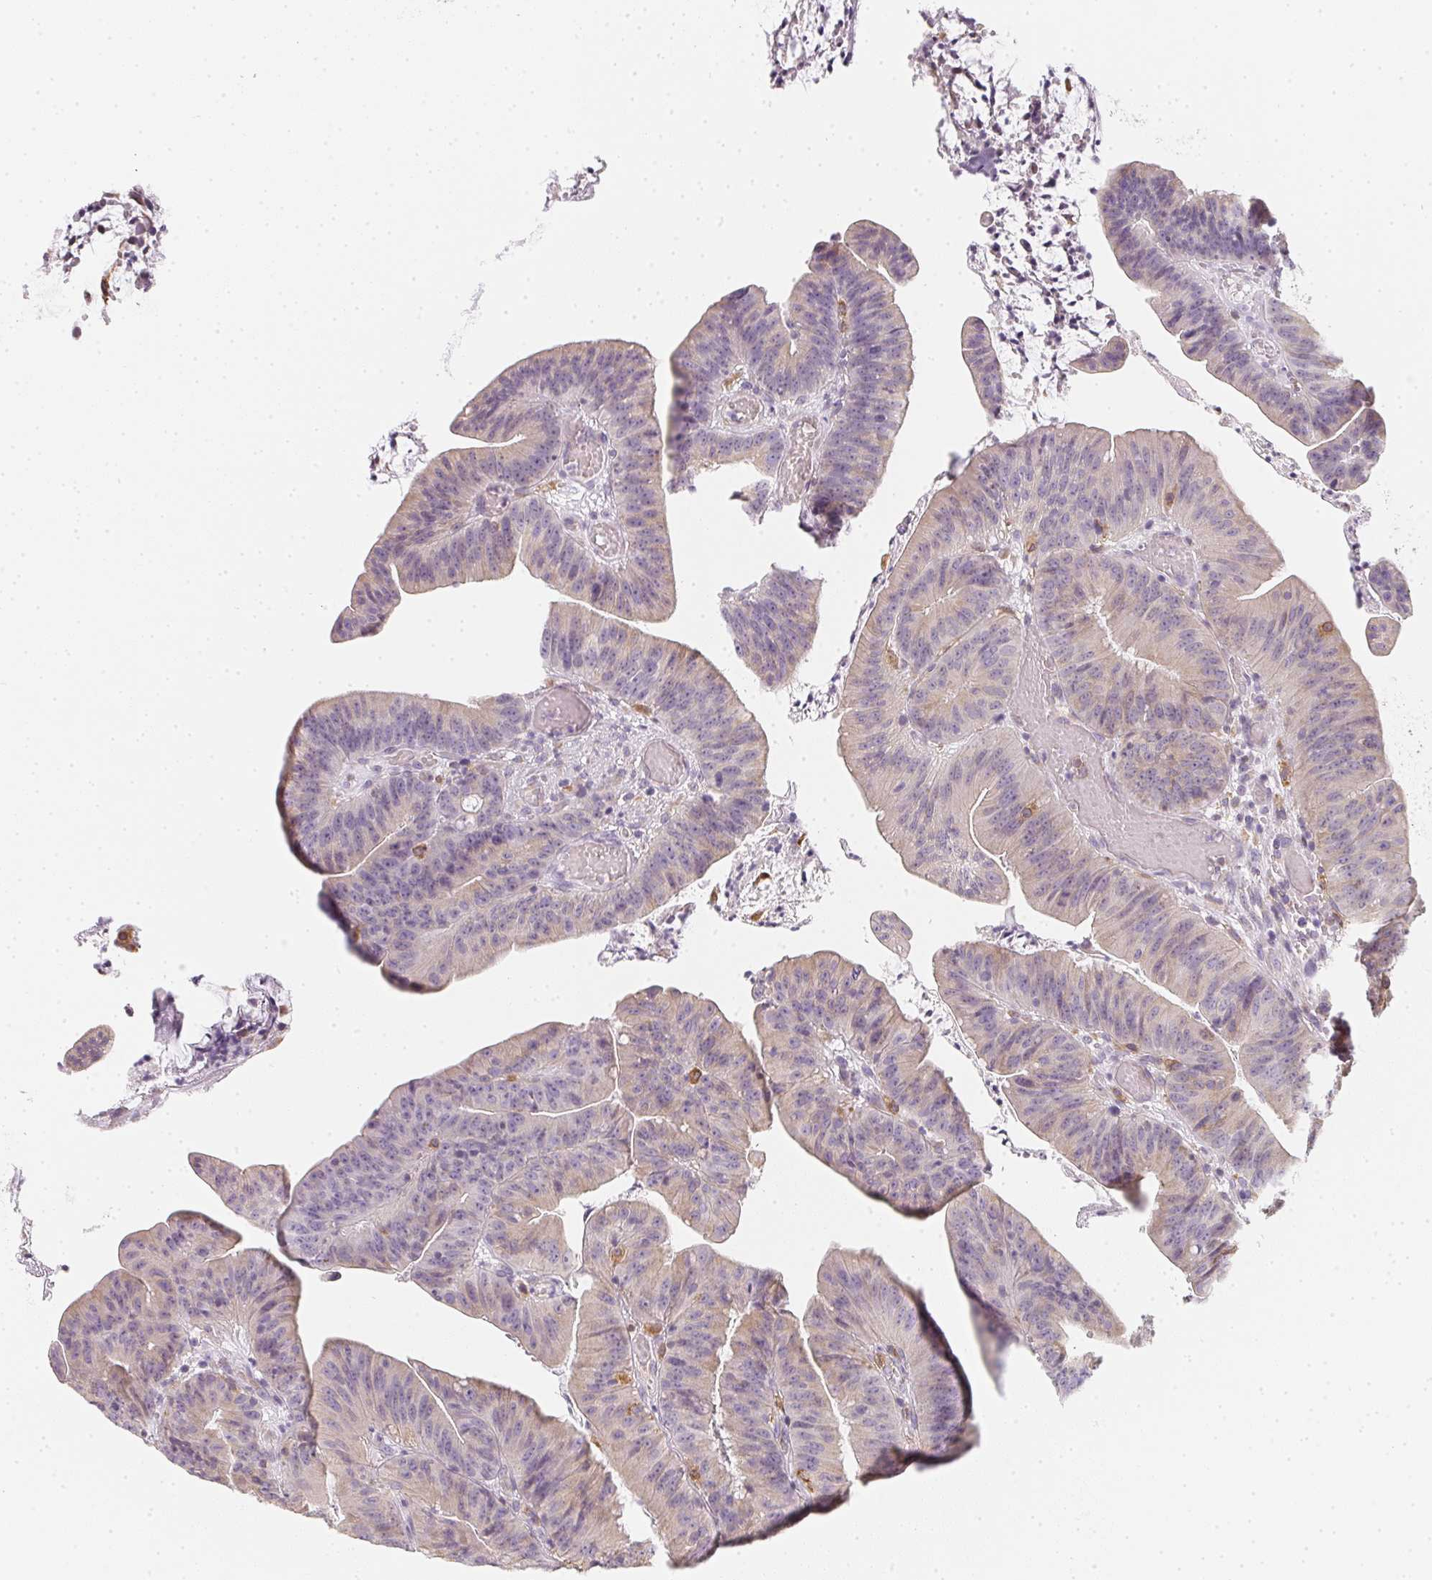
{"staining": {"intensity": "weak", "quantity": "25%-75%", "location": "cytoplasmic/membranous"}, "tissue": "colorectal cancer", "cell_type": "Tumor cells", "image_type": "cancer", "snomed": [{"axis": "morphology", "description": "Adenocarcinoma, NOS"}, {"axis": "topography", "description": "Colon"}], "caption": "Tumor cells exhibit low levels of weak cytoplasmic/membranous positivity in approximately 25%-75% of cells in adenocarcinoma (colorectal).", "gene": "SOAT1", "patient": {"sex": "female", "age": 78}}